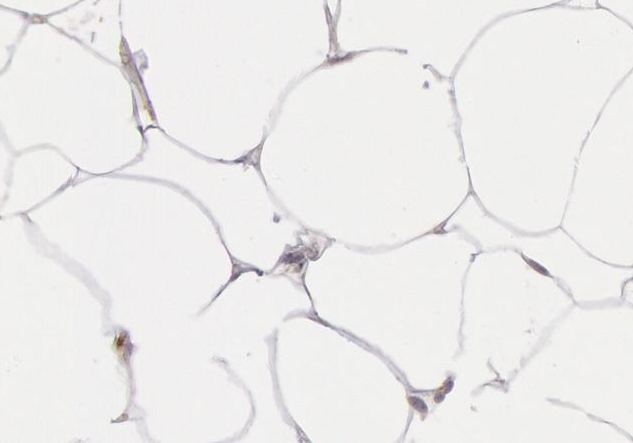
{"staining": {"intensity": "negative", "quantity": "none", "location": "none"}, "tissue": "adipose tissue", "cell_type": "Adipocytes", "image_type": "normal", "snomed": [{"axis": "morphology", "description": "Normal tissue, NOS"}, {"axis": "morphology", "description": "Duct carcinoma"}, {"axis": "topography", "description": "Breast"}, {"axis": "topography", "description": "Adipose tissue"}], "caption": "Adipocytes are negative for brown protein staining in benign adipose tissue. (DAB (3,3'-diaminobenzidine) immunohistochemistry (IHC), high magnification).", "gene": "TRIB2", "patient": {"sex": "female", "age": 37}}